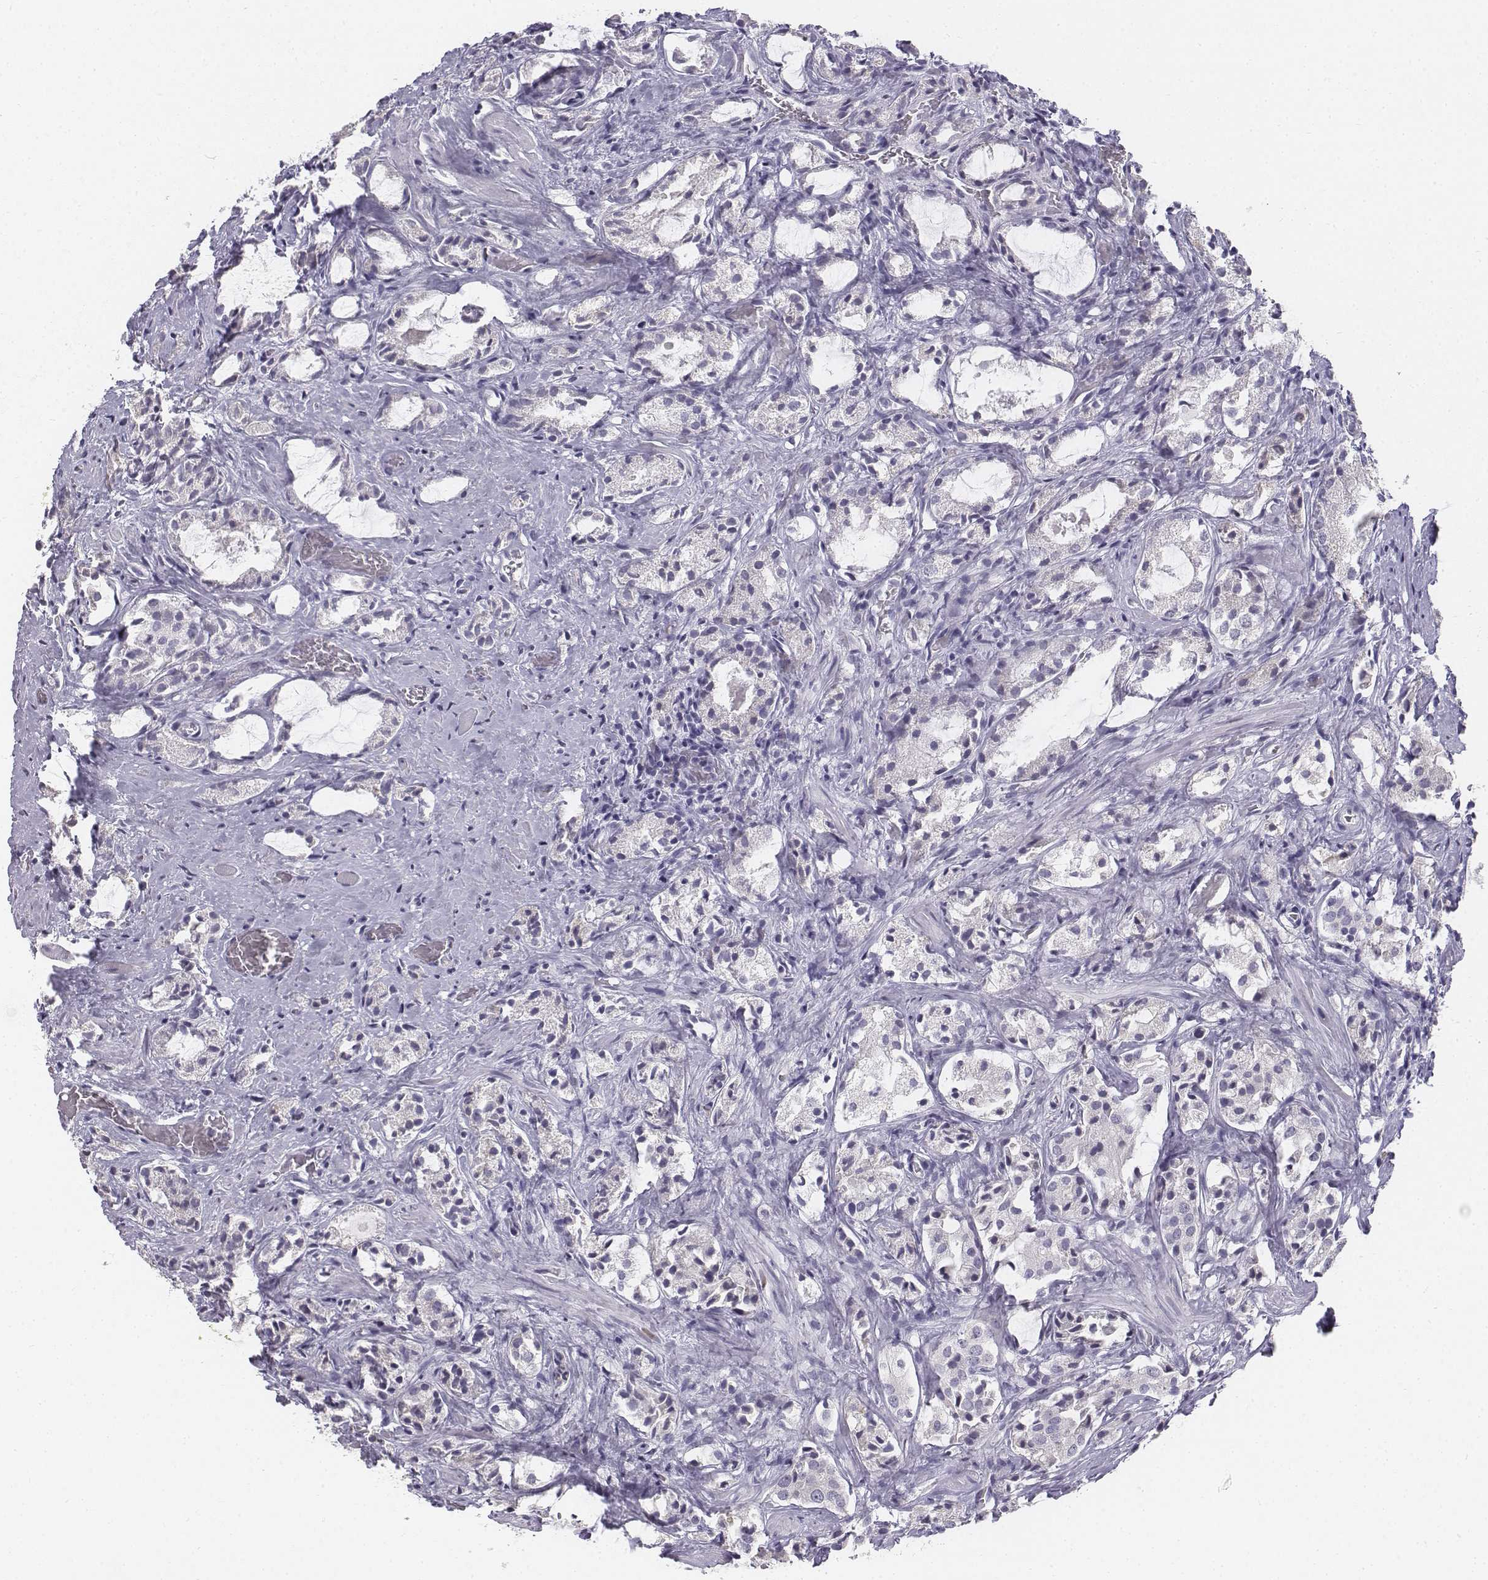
{"staining": {"intensity": "negative", "quantity": "none", "location": "none"}, "tissue": "prostate cancer", "cell_type": "Tumor cells", "image_type": "cancer", "snomed": [{"axis": "morphology", "description": "Adenocarcinoma, NOS"}, {"axis": "topography", "description": "Prostate"}], "caption": "Immunohistochemical staining of prostate cancer displays no significant expression in tumor cells.", "gene": "PENK", "patient": {"sex": "male", "age": 66}}